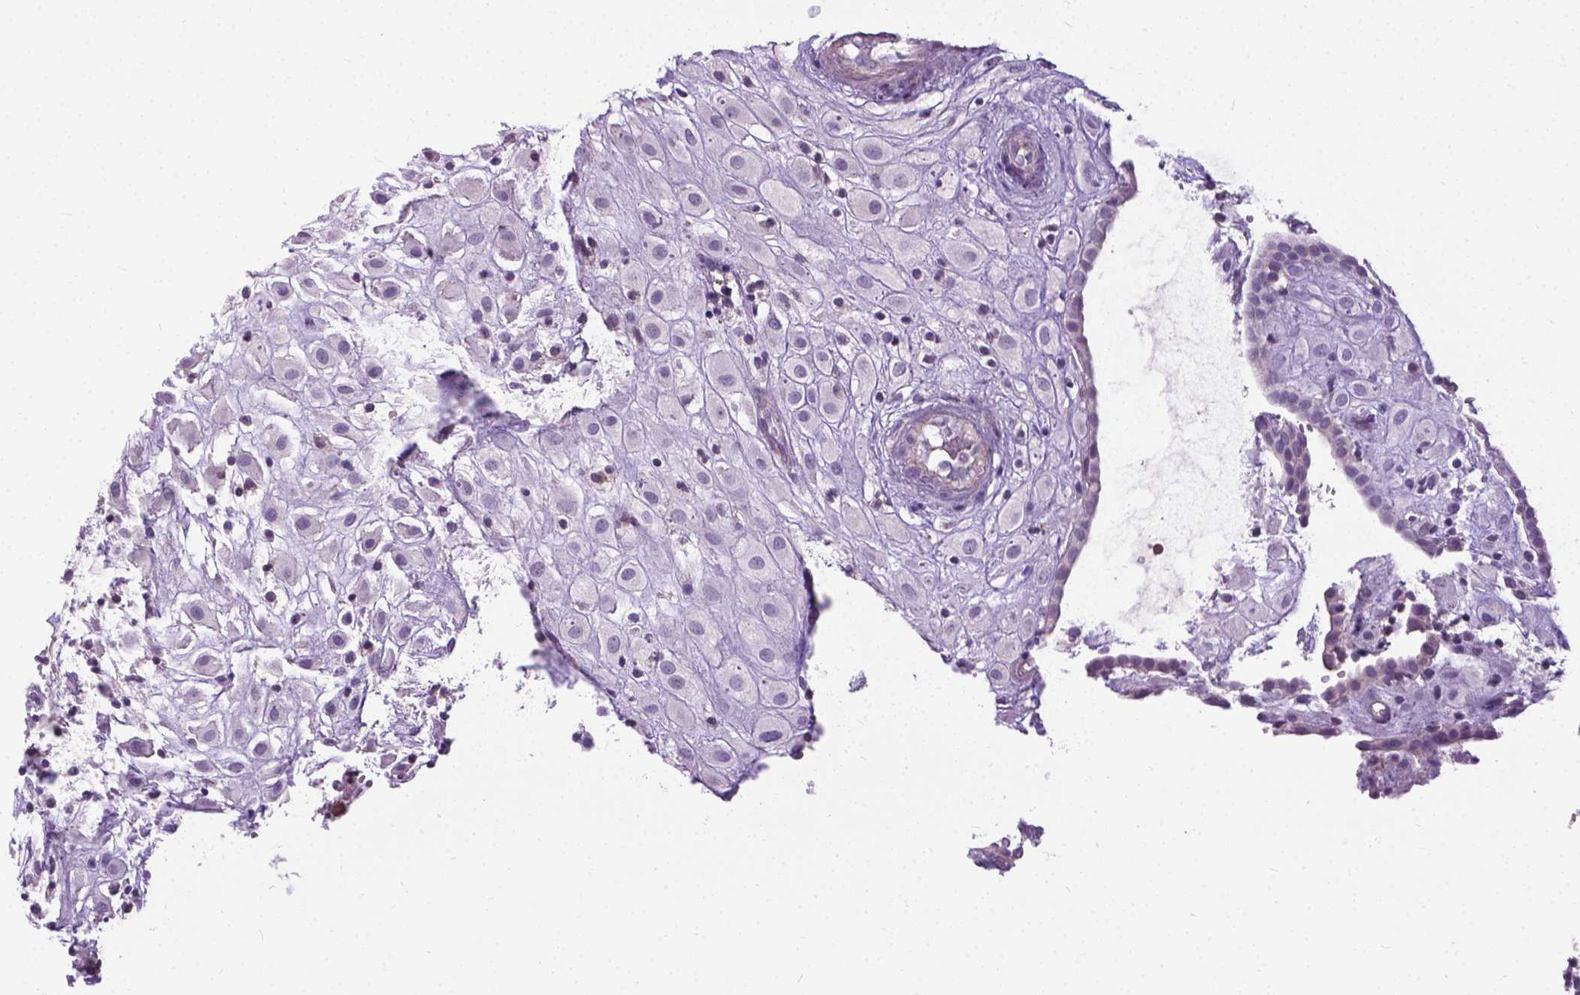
{"staining": {"intensity": "negative", "quantity": "none", "location": "none"}, "tissue": "placenta", "cell_type": "Decidual cells", "image_type": "normal", "snomed": [{"axis": "morphology", "description": "Normal tissue, NOS"}, {"axis": "topography", "description": "Placenta"}], "caption": "IHC photomicrograph of benign placenta stained for a protein (brown), which exhibits no staining in decidual cells. The staining was performed using DAB (3,3'-diaminobenzidine) to visualize the protein expression in brown, while the nuclei were stained in blue with hematoxylin (Magnification: 20x).", "gene": "JAK3", "patient": {"sex": "female", "age": 24}}